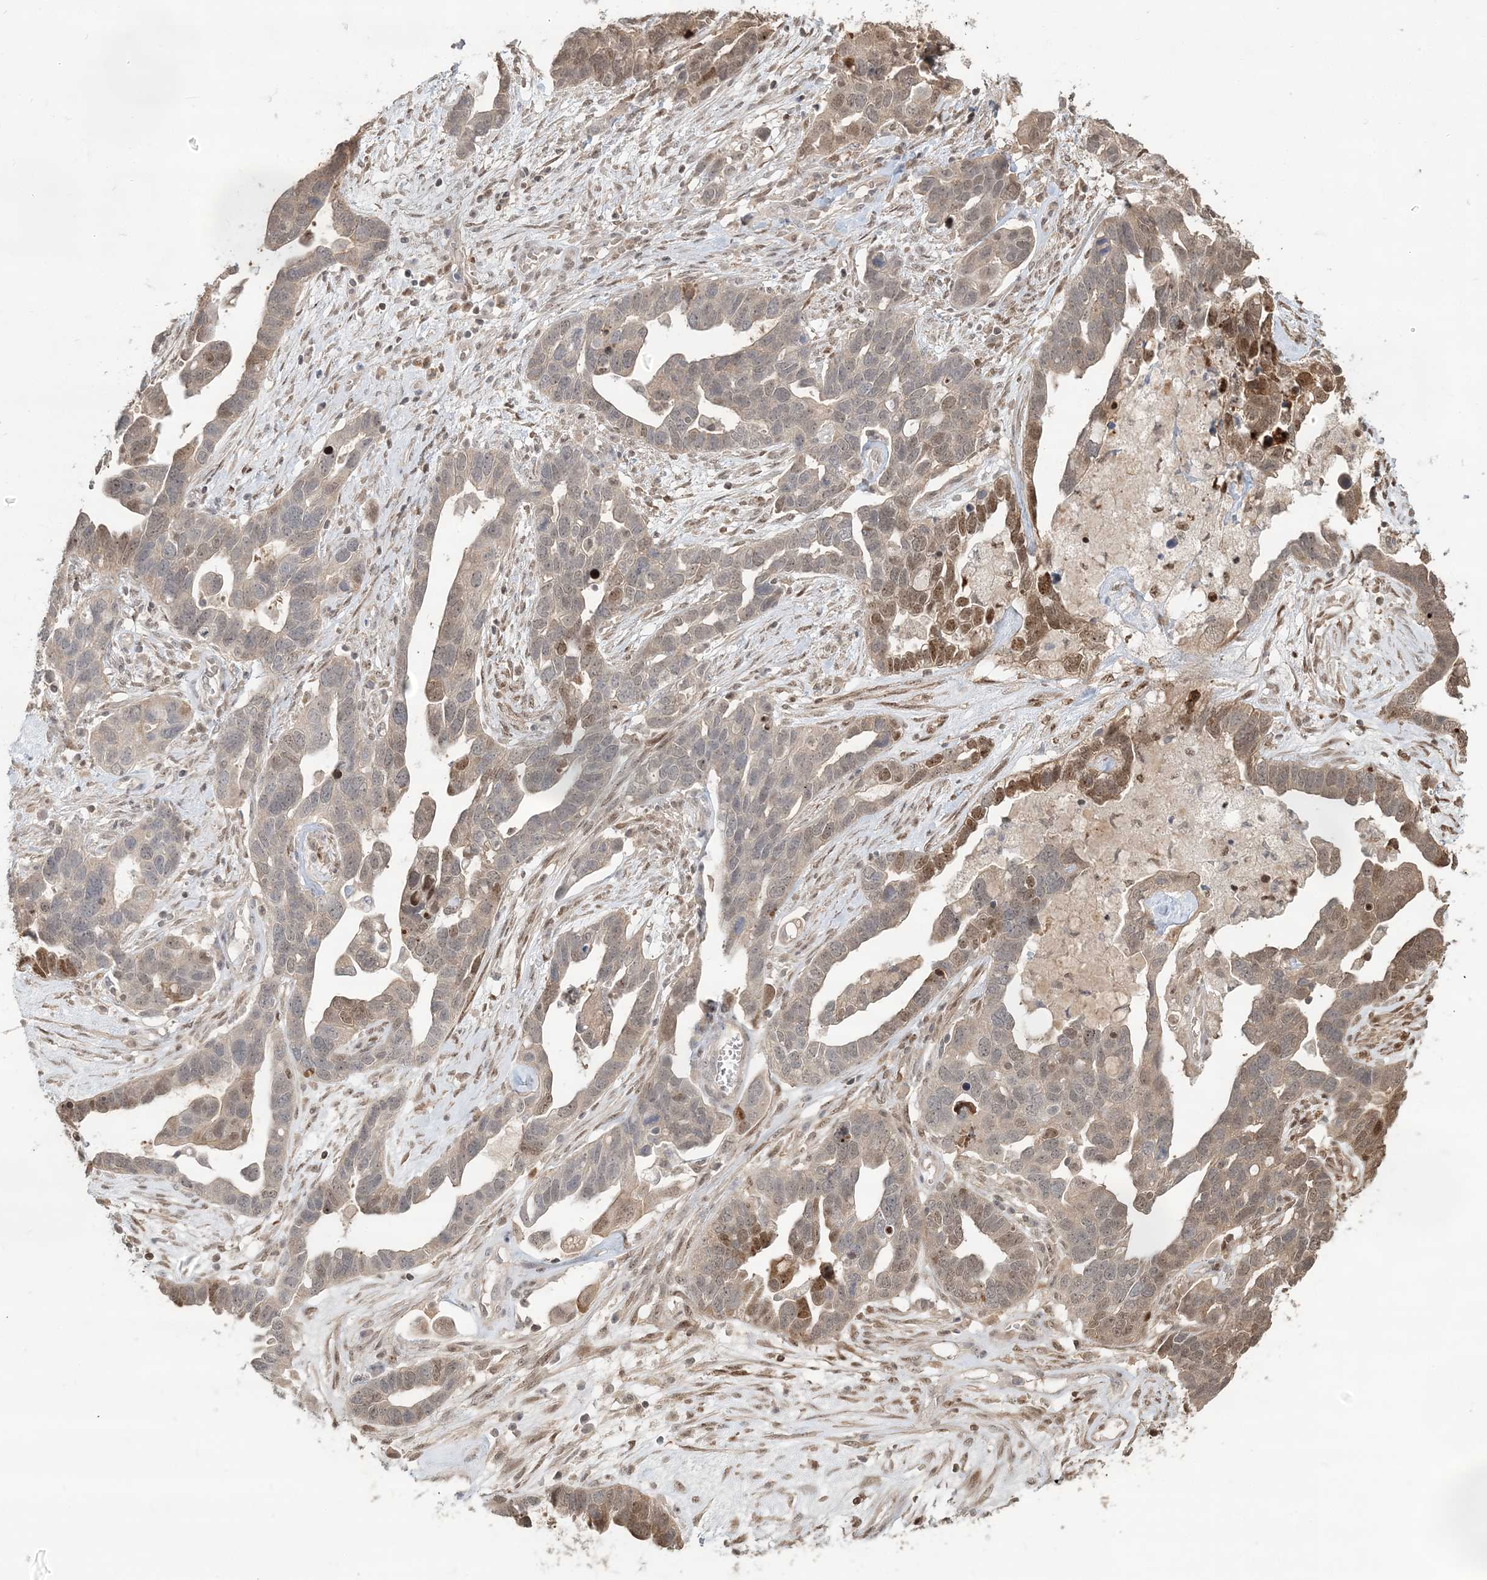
{"staining": {"intensity": "moderate", "quantity": "25%-75%", "location": "nuclear"}, "tissue": "ovarian cancer", "cell_type": "Tumor cells", "image_type": "cancer", "snomed": [{"axis": "morphology", "description": "Cystadenocarcinoma, serous, NOS"}, {"axis": "topography", "description": "Ovary"}], "caption": "Immunohistochemistry (IHC) of ovarian cancer (serous cystadenocarcinoma) exhibits medium levels of moderate nuclear positivity in about 25%-75% of tumor cells.", "gene": "SUMO2", "patient": {"sex": "female", "age": 54}}